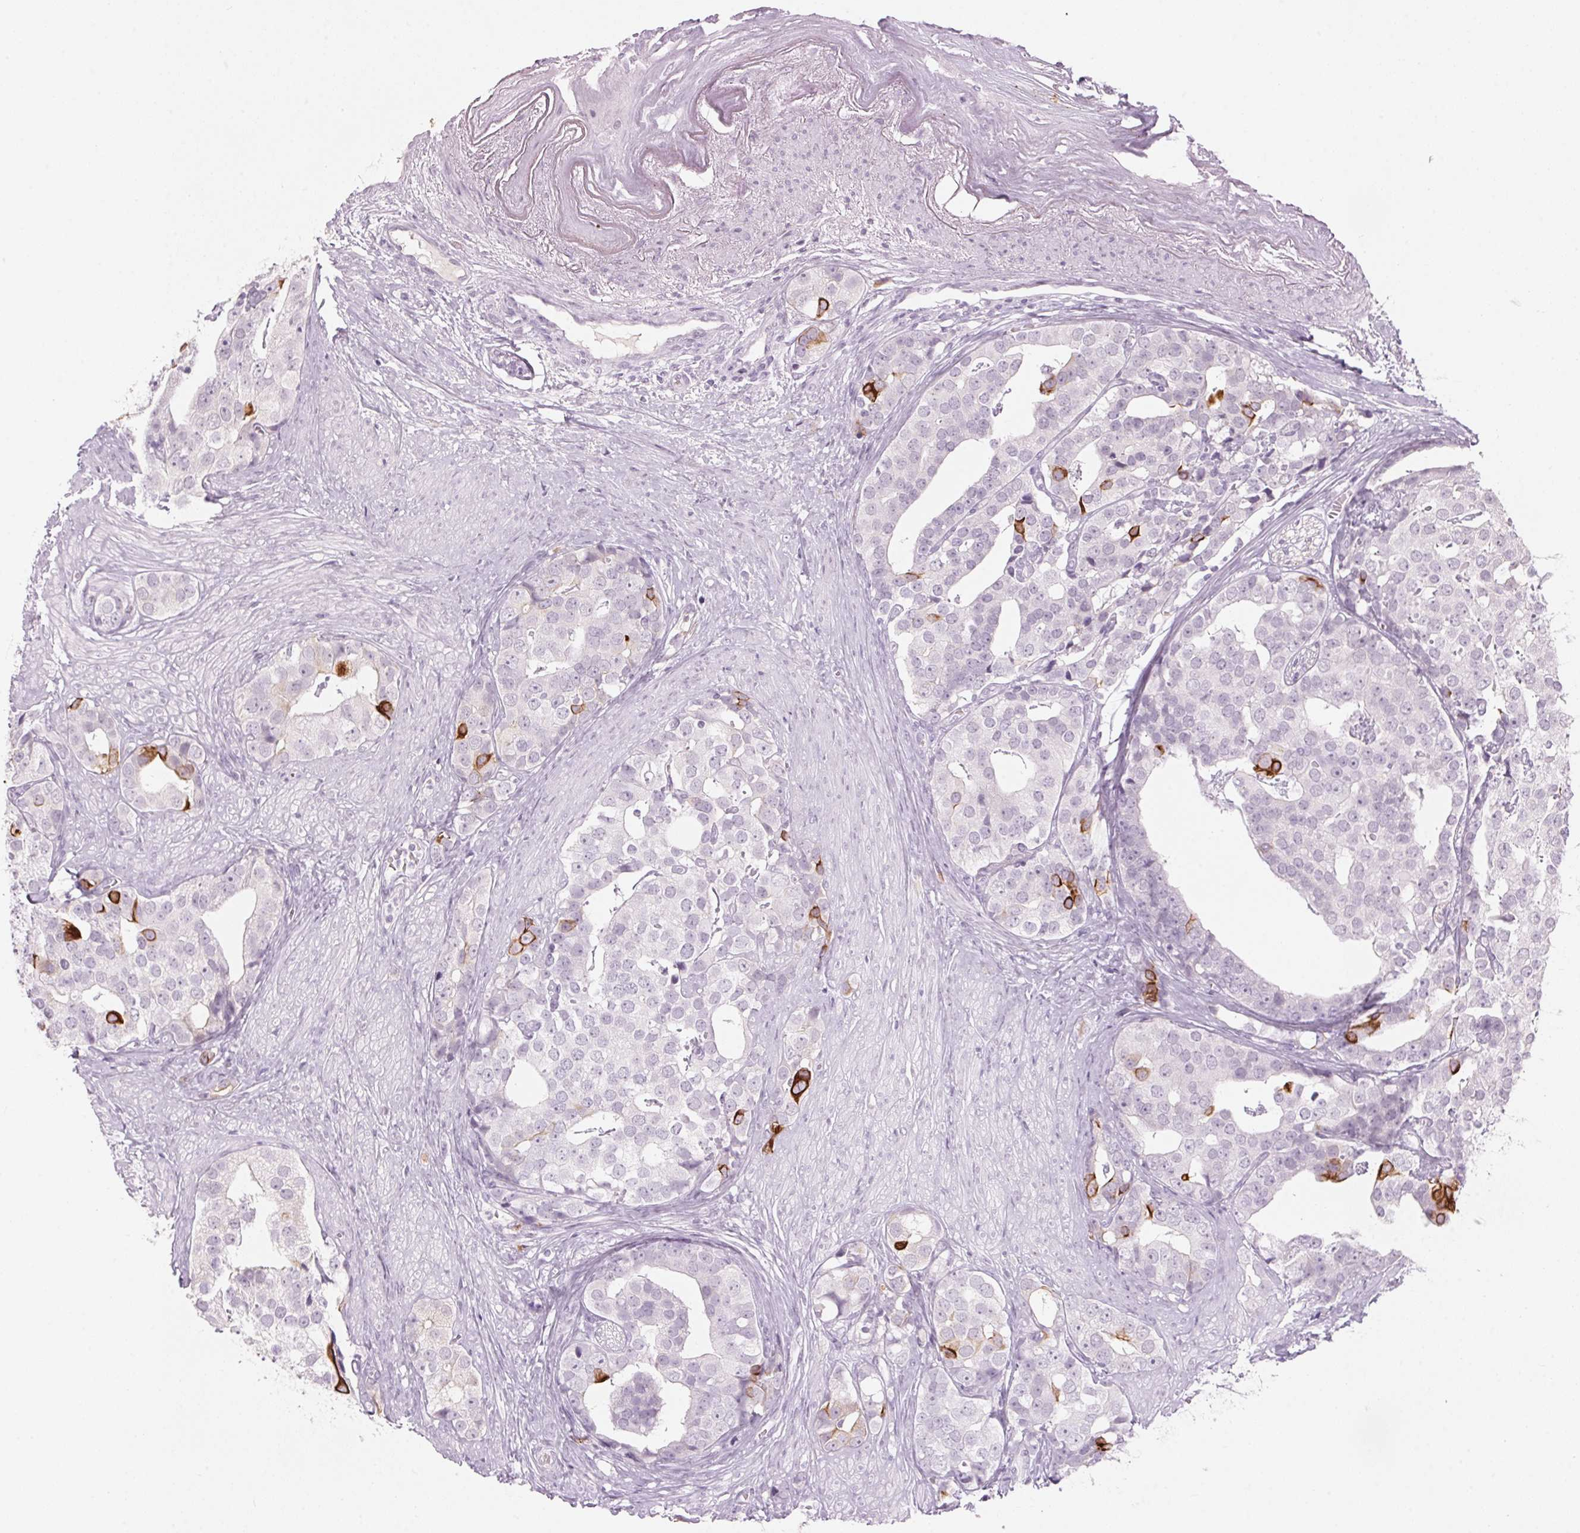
{"staining": {"intensity": "strong", "quantity": "<25%", "location": "cytoplasmic/membranous"}, "tissue": "prostate cancer", "cell_type": "Tumor cells", "image_type": "cancer", "snomed": [{"axis": "morphology", "description": "Adenocarcinoma, High grade"}, {"axis": "topography", "description": "Prostate"}], "caption": "Protein expression analysis of high-grade adenocarcinoma (prostate) exhibits strong cytoplasmic/membranous positivity in about <25% of tumor cells. The protein of interest is shown in brown color, while the nuclei are stained blue.", "gene": "SCTR", "patient": {"sex": "male", "age": 71}}